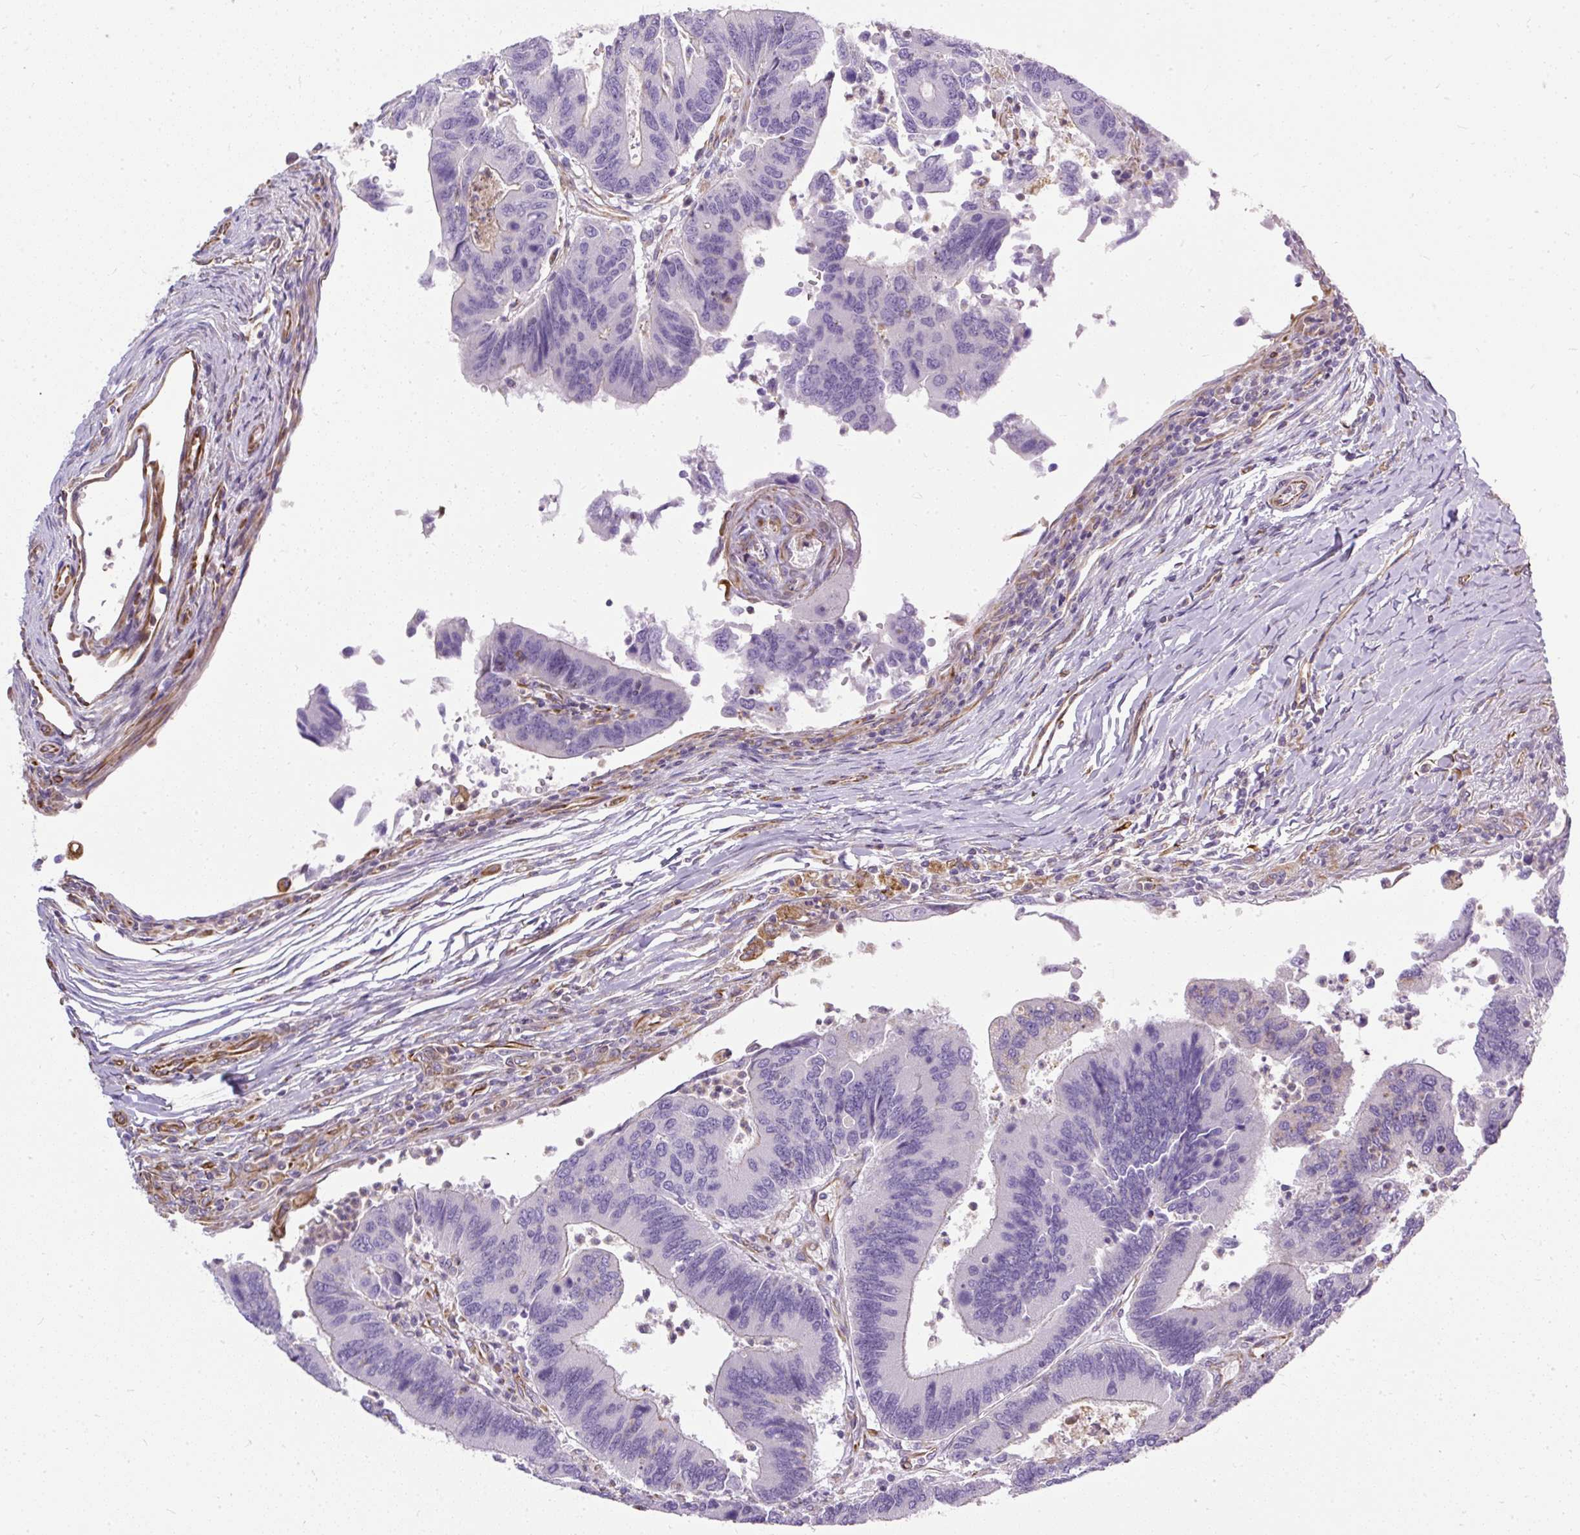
{"staining": {"intensity": "moderate", "quantity": "<25%", "location": "cytoplasmic/membranous"}, "tissue": "colorectal cancer", "cell_type": "Tumor cells", "image_type": "cancer", "snomed": [{"axis": "morphology", "description": "Adenocarcinoma, NOS"}, {"axis": "topography", "description": "Colon"}], "caption": "Colorectal cancer (adenocarcinoma) was stained to show a protein in brown. There is low levels of moderate cytoplasmic/membranous expression in about <25% of tumor cells. (DAB = brown stain, brightfield microscopy at high magnification).", "gene": "PLS1", "patient": {"sex": "female", "age": 67}}